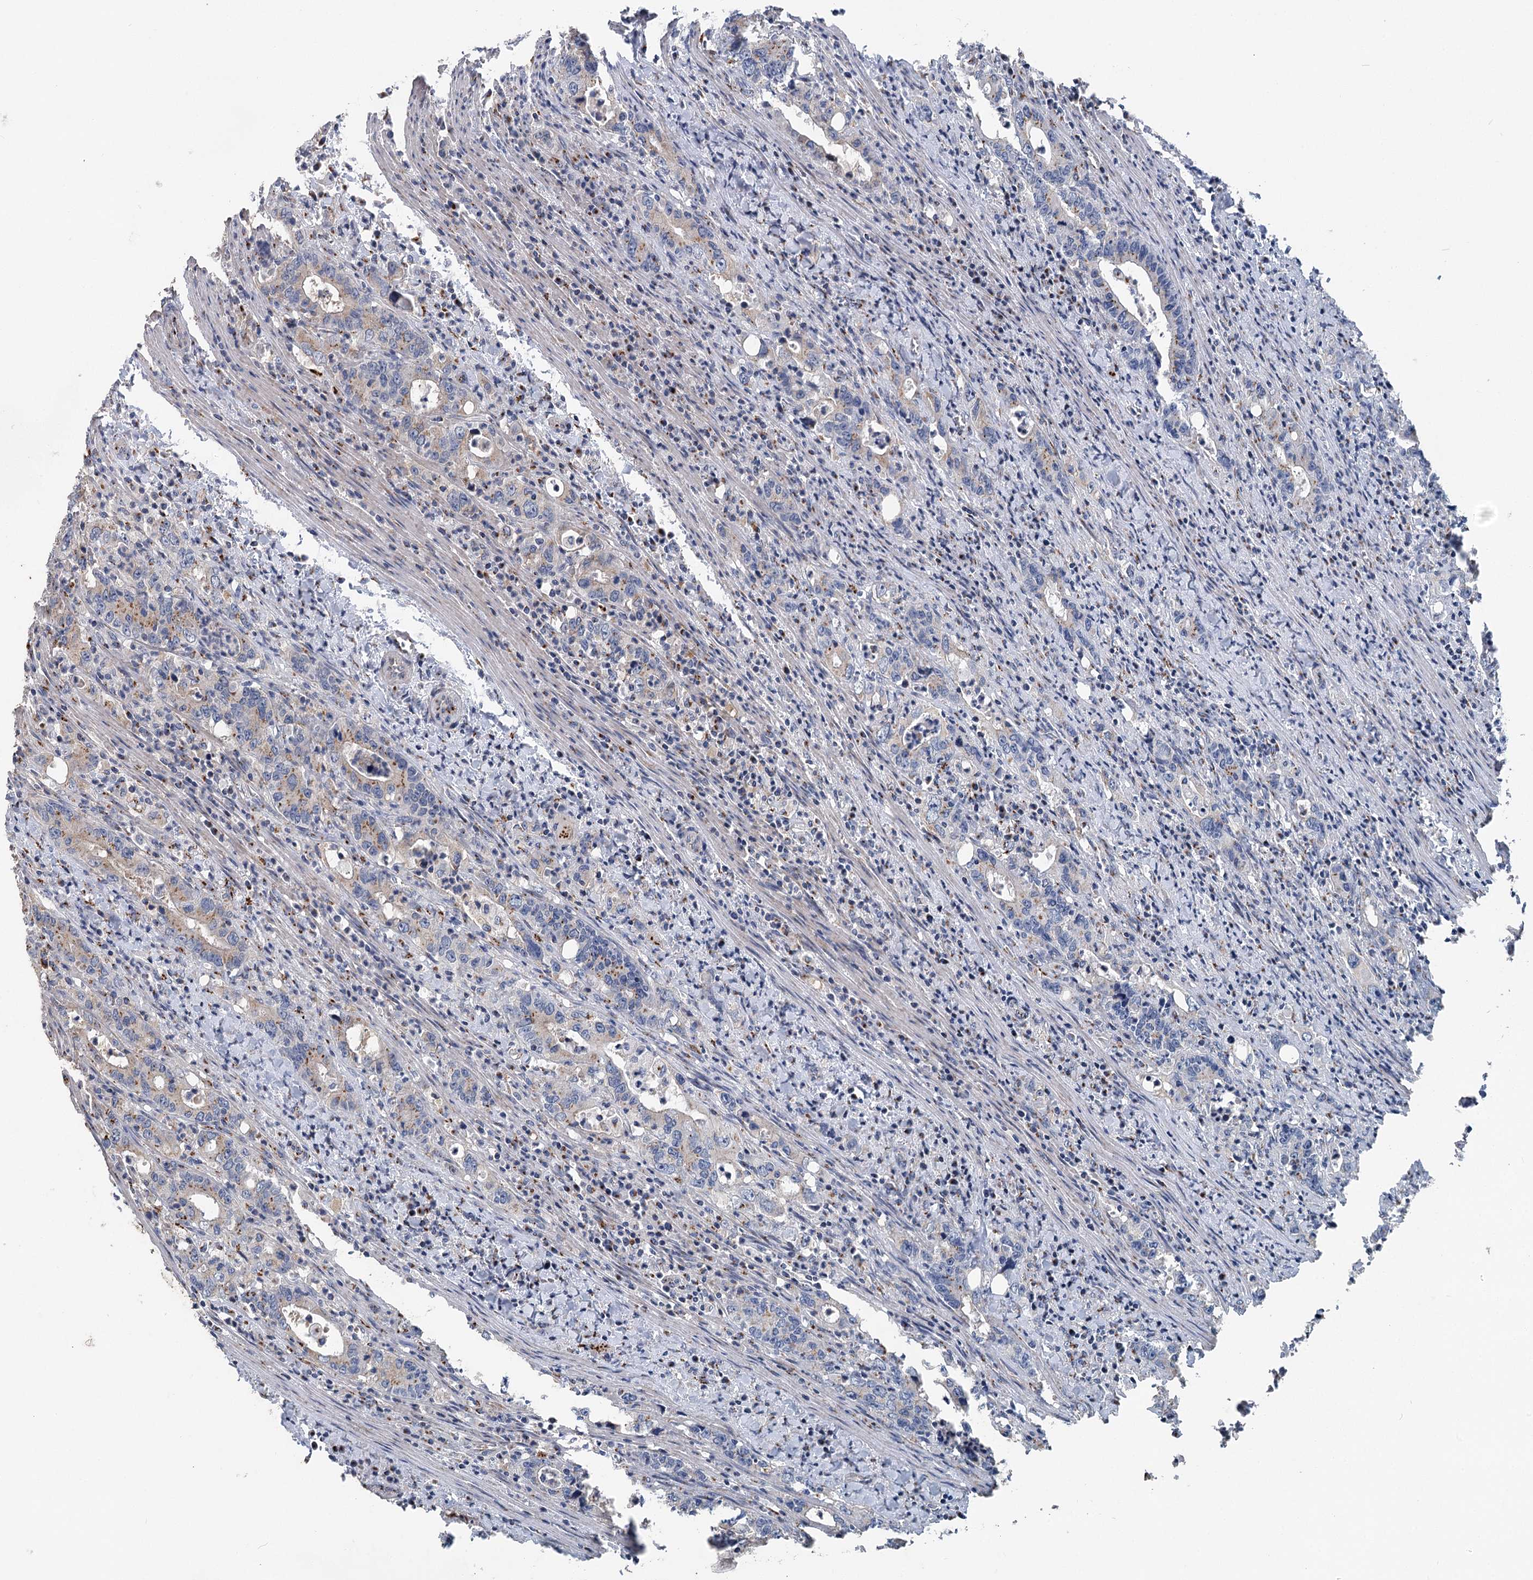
{"staining": {"intensity": "moderate", "quantity": "<25%", "location": "cytoplasmic/membranous"}, "tissue": "colorectal cancer", "cell_type": "Tumor cells", "image_type": "cancer", "snomed": [{"axis": "morphology", "description": "Adenocarcinoma, NOS"}, {"axis": "topography", "description": "Colon"}], "caption": "An immunohistochemistry (IHC) micrograph of tumor tissue is shown. Protein staining in brown shows moderate cytoplasmic/membranous positivity in colorectal adenocarcinoma within tumor cells. (IHC, brightfield microscopy, high magnification).", "gene": "ITIH5", "patient": {"sex": "female", "age": 75}}